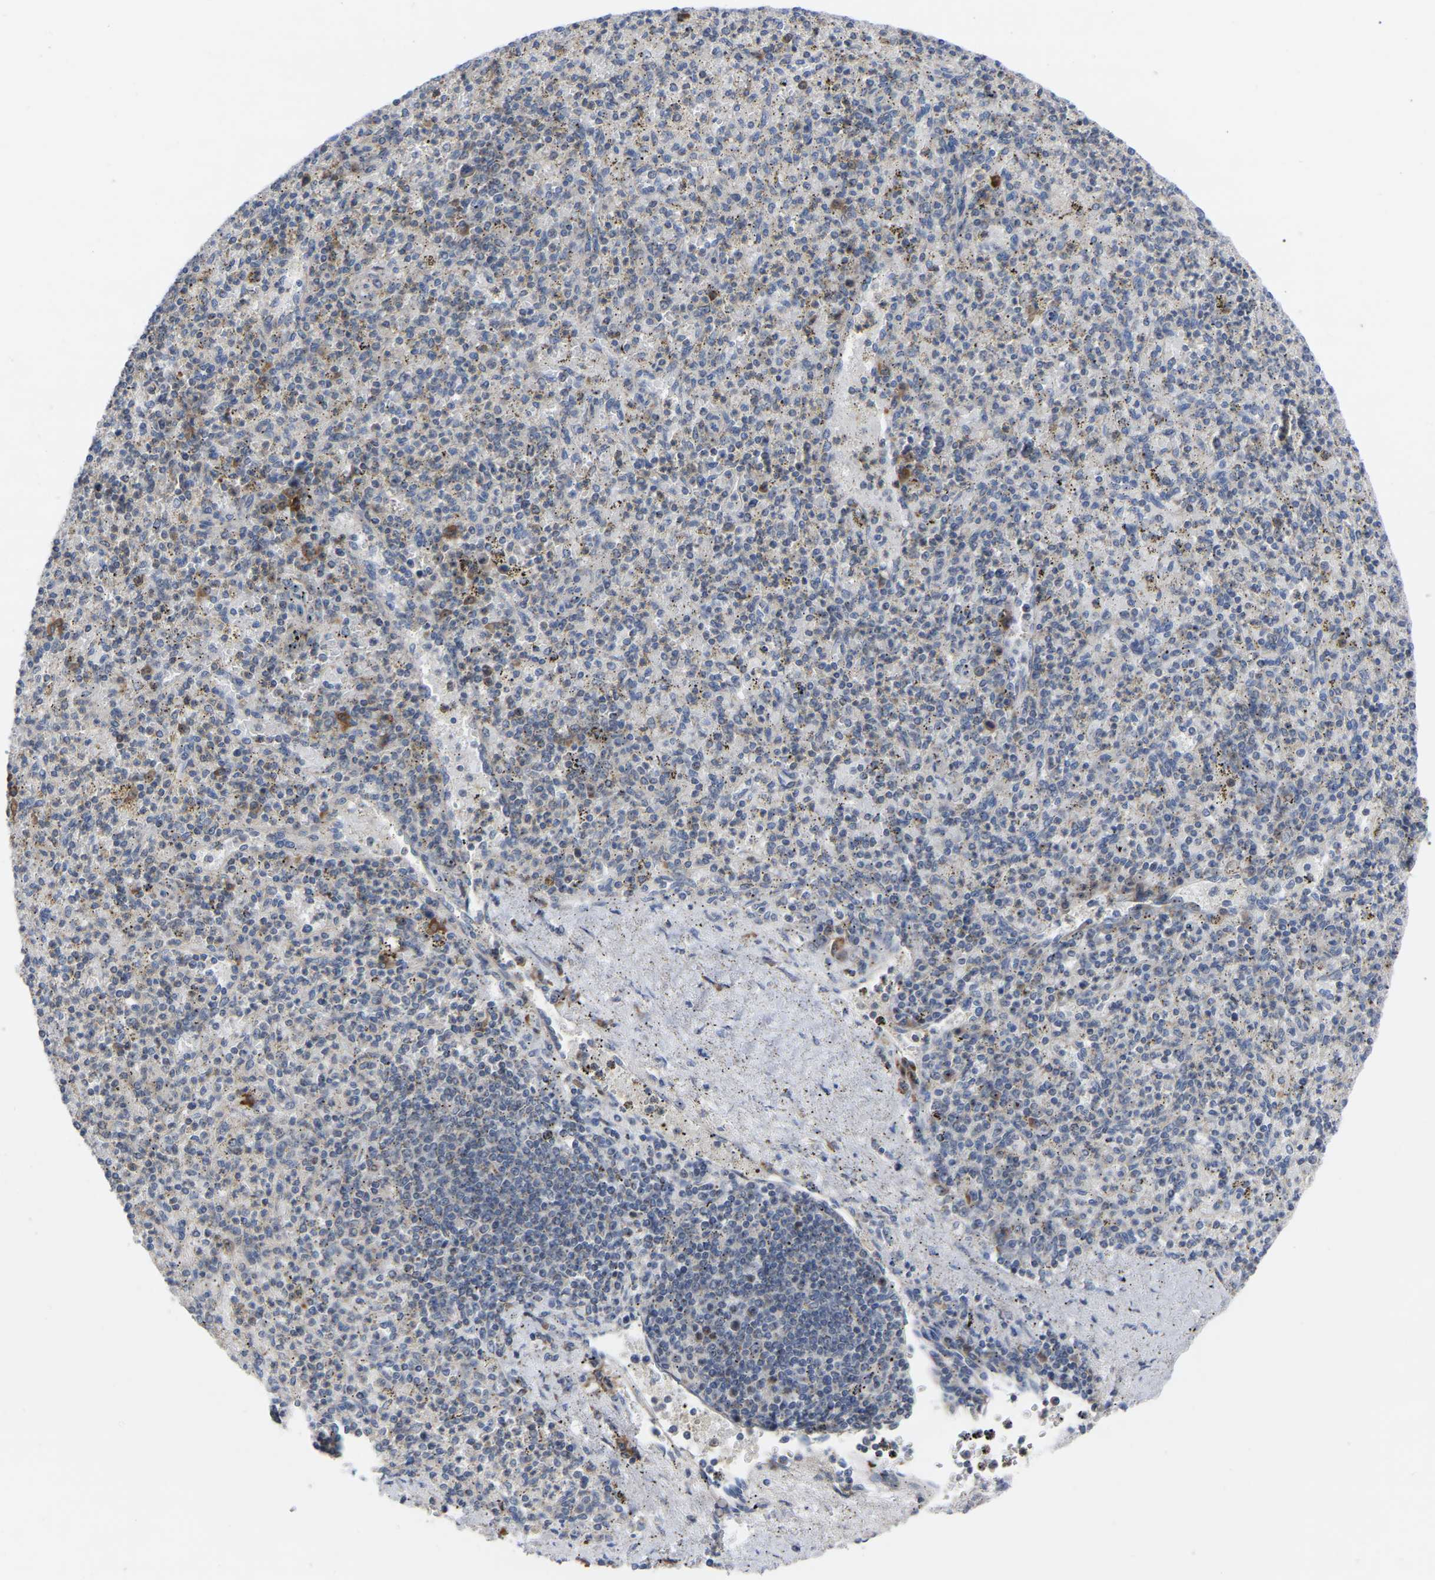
{"staining": {"intensity": "moderate", "quantity": "<25%", "location": "cytoplasmic/membranous"}, "tissue": "spleen", "cell_type": "Cells in red pulp", "image_type": "normal", "snomed": [{"axis": "morphology", "description": "Normal tissue, NOS"}, {"axis": "topography", "description": "Spleen"}], "caption": "Cells in red pulp display moderate cytoplasmic/membranous staining in approximately <25% of cells in benign spleen.", "gene": "NOP53", "patient": {"sex": "male", "age": 72}}